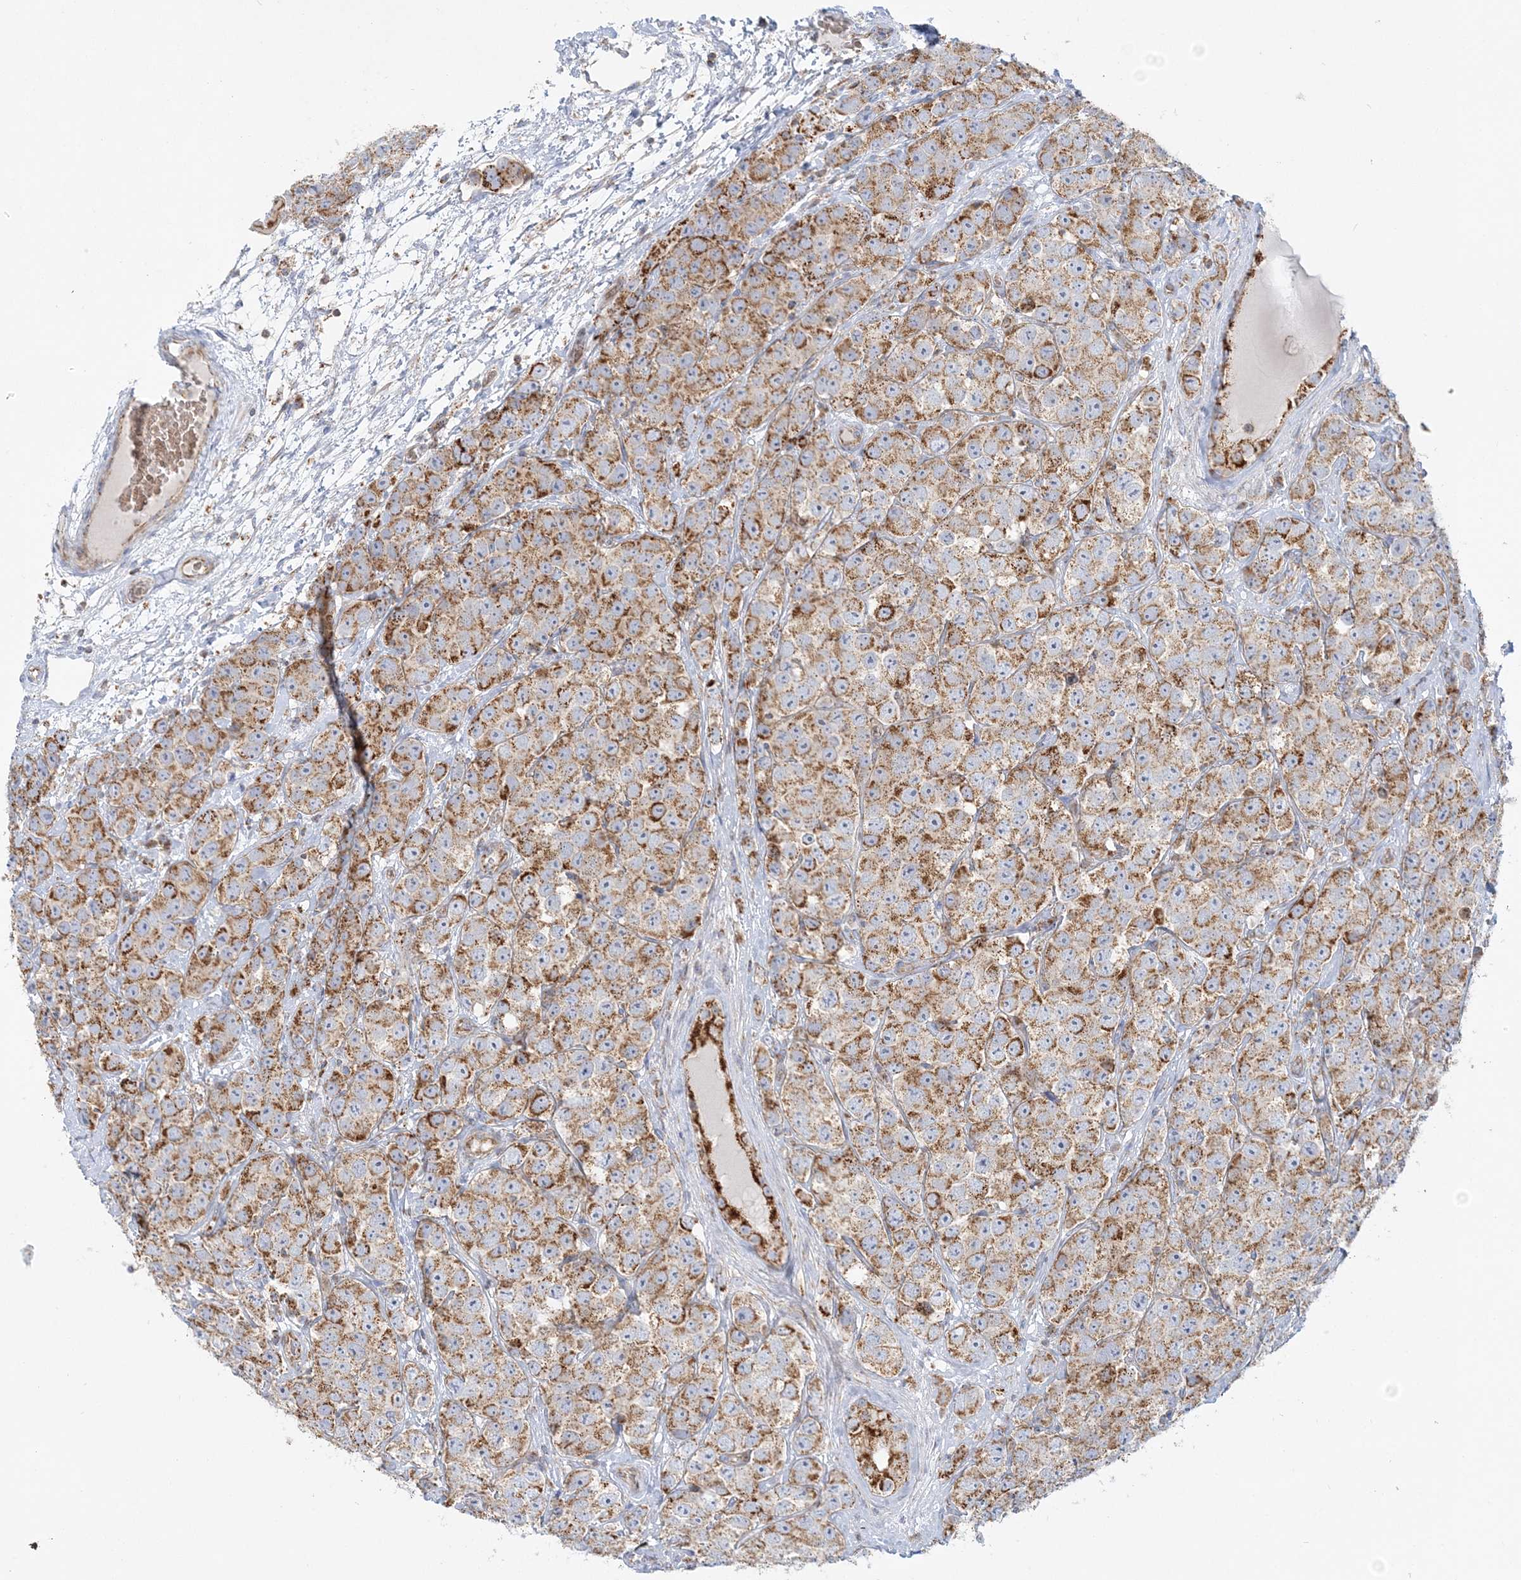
{"staining": {"intensity": "moderate", "quantity": ">75%", "location": "cytoplasmic/membranous"}, "tissue": "testis cancer", "cell_type": "Tumor cells", "image_type": "cancer", "snomed": [{"axis": "morphology", "description": "Seminoma, NOS"}, {"axis": "topography", "description": "Testis"}], "caption": "DAB (3,3'-diaminobenzidine) immunohistochemical staining of testis cancer reveals moderate cytoplasmic/membranous protein positivity in about >75% of tumor cells. (brown staining indicates protein expression, while blue staining denotes nuclei).", "gene": "TBC1D14", "patient": {"sex": "male", "age": 28}}